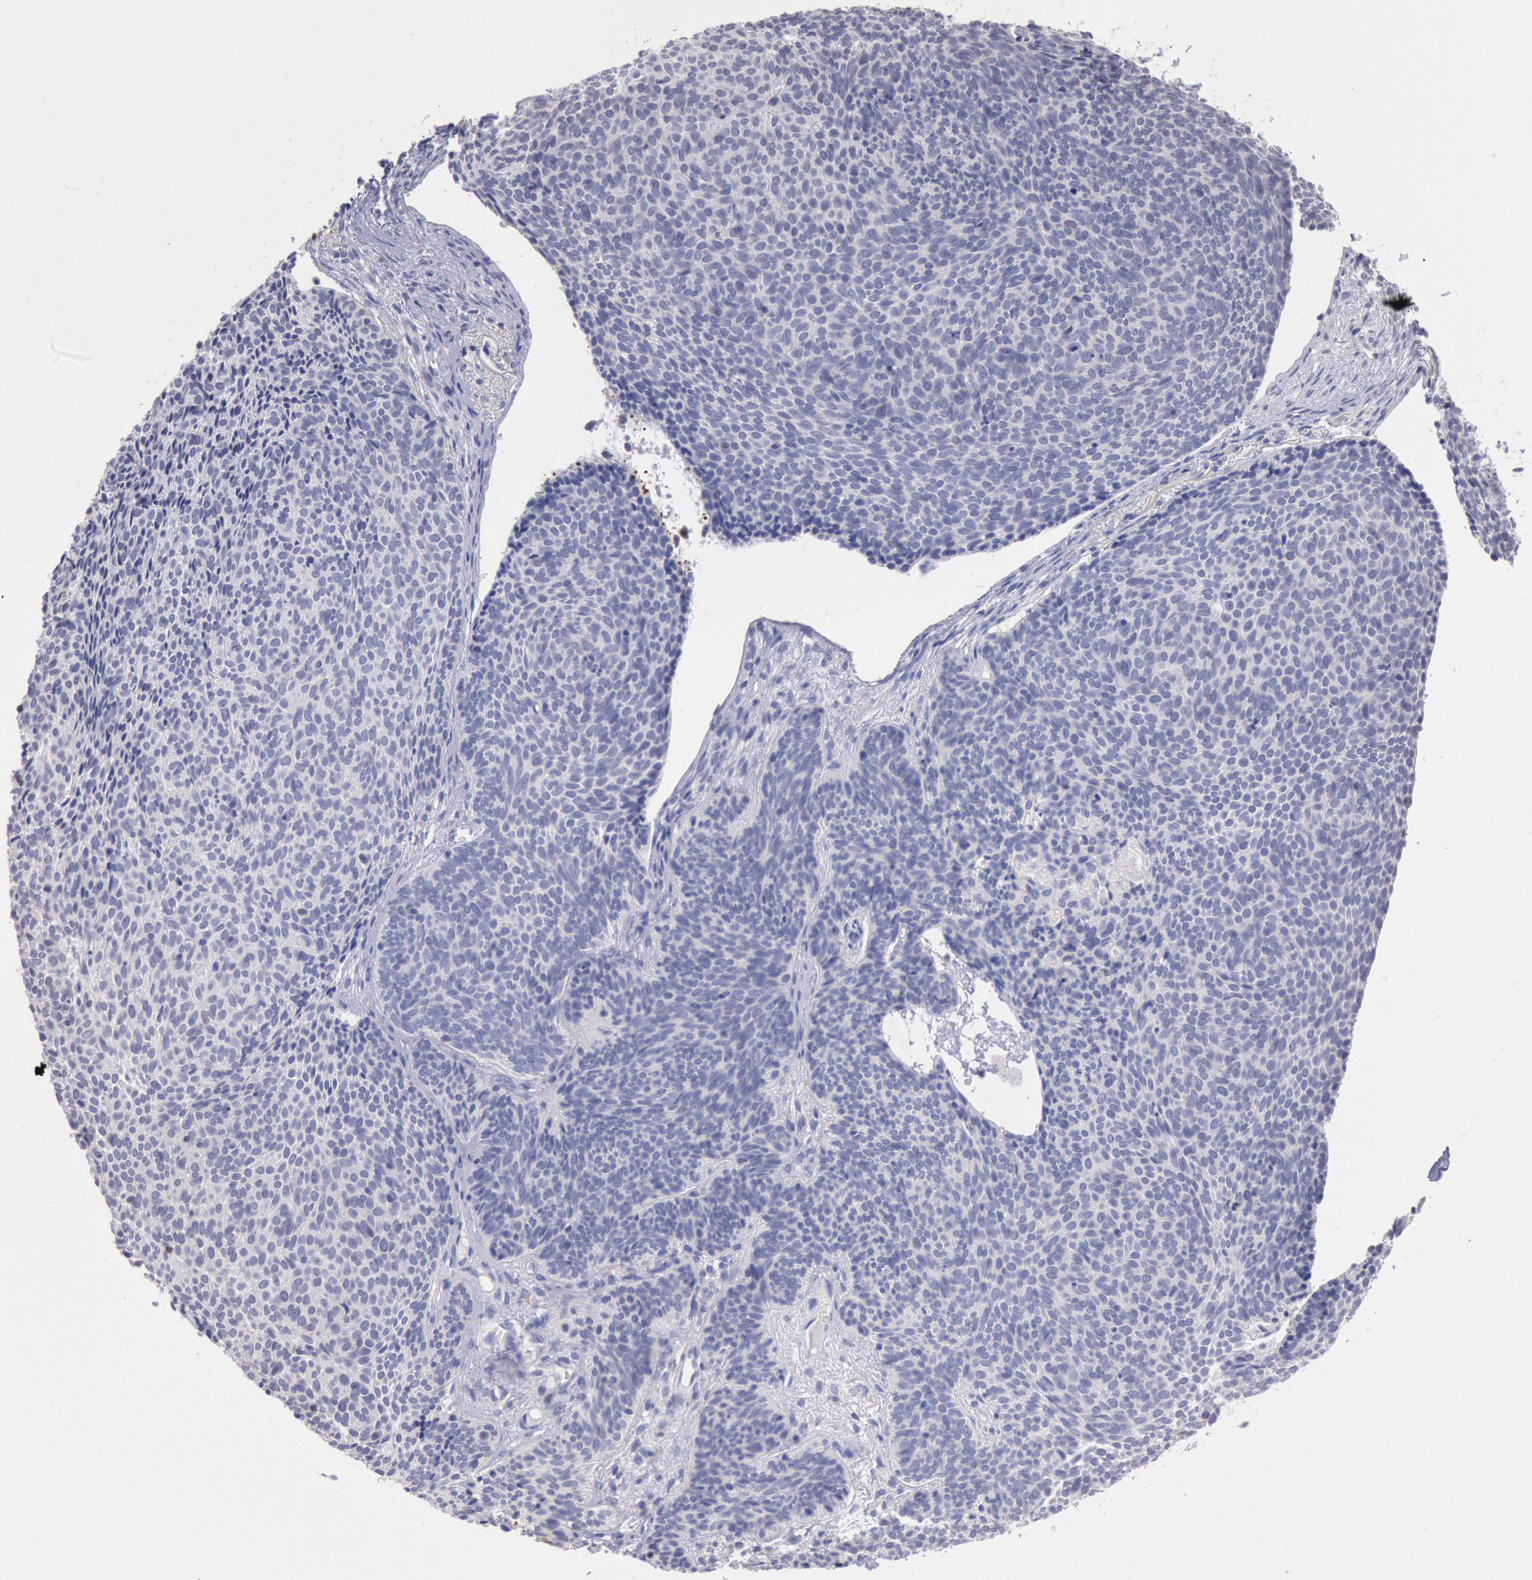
{"staining": {"intensity": "negative", "quantity": "none", "location": "none"}, "tissue": "skin cancer", "cell_type": "Tumor cells", "image_type": "cancer", "snomed": [{"axis": "morphology", "description": "Basal cell carcinoma"}, {"axis": "topography", "description": "Skin"}], "caption": "Tumor cells are negative for brown protein staining in basal cell carcinoma (skin).", "gene": "GAL3ST1", "patient": {"sex": "male", "age": 84}}